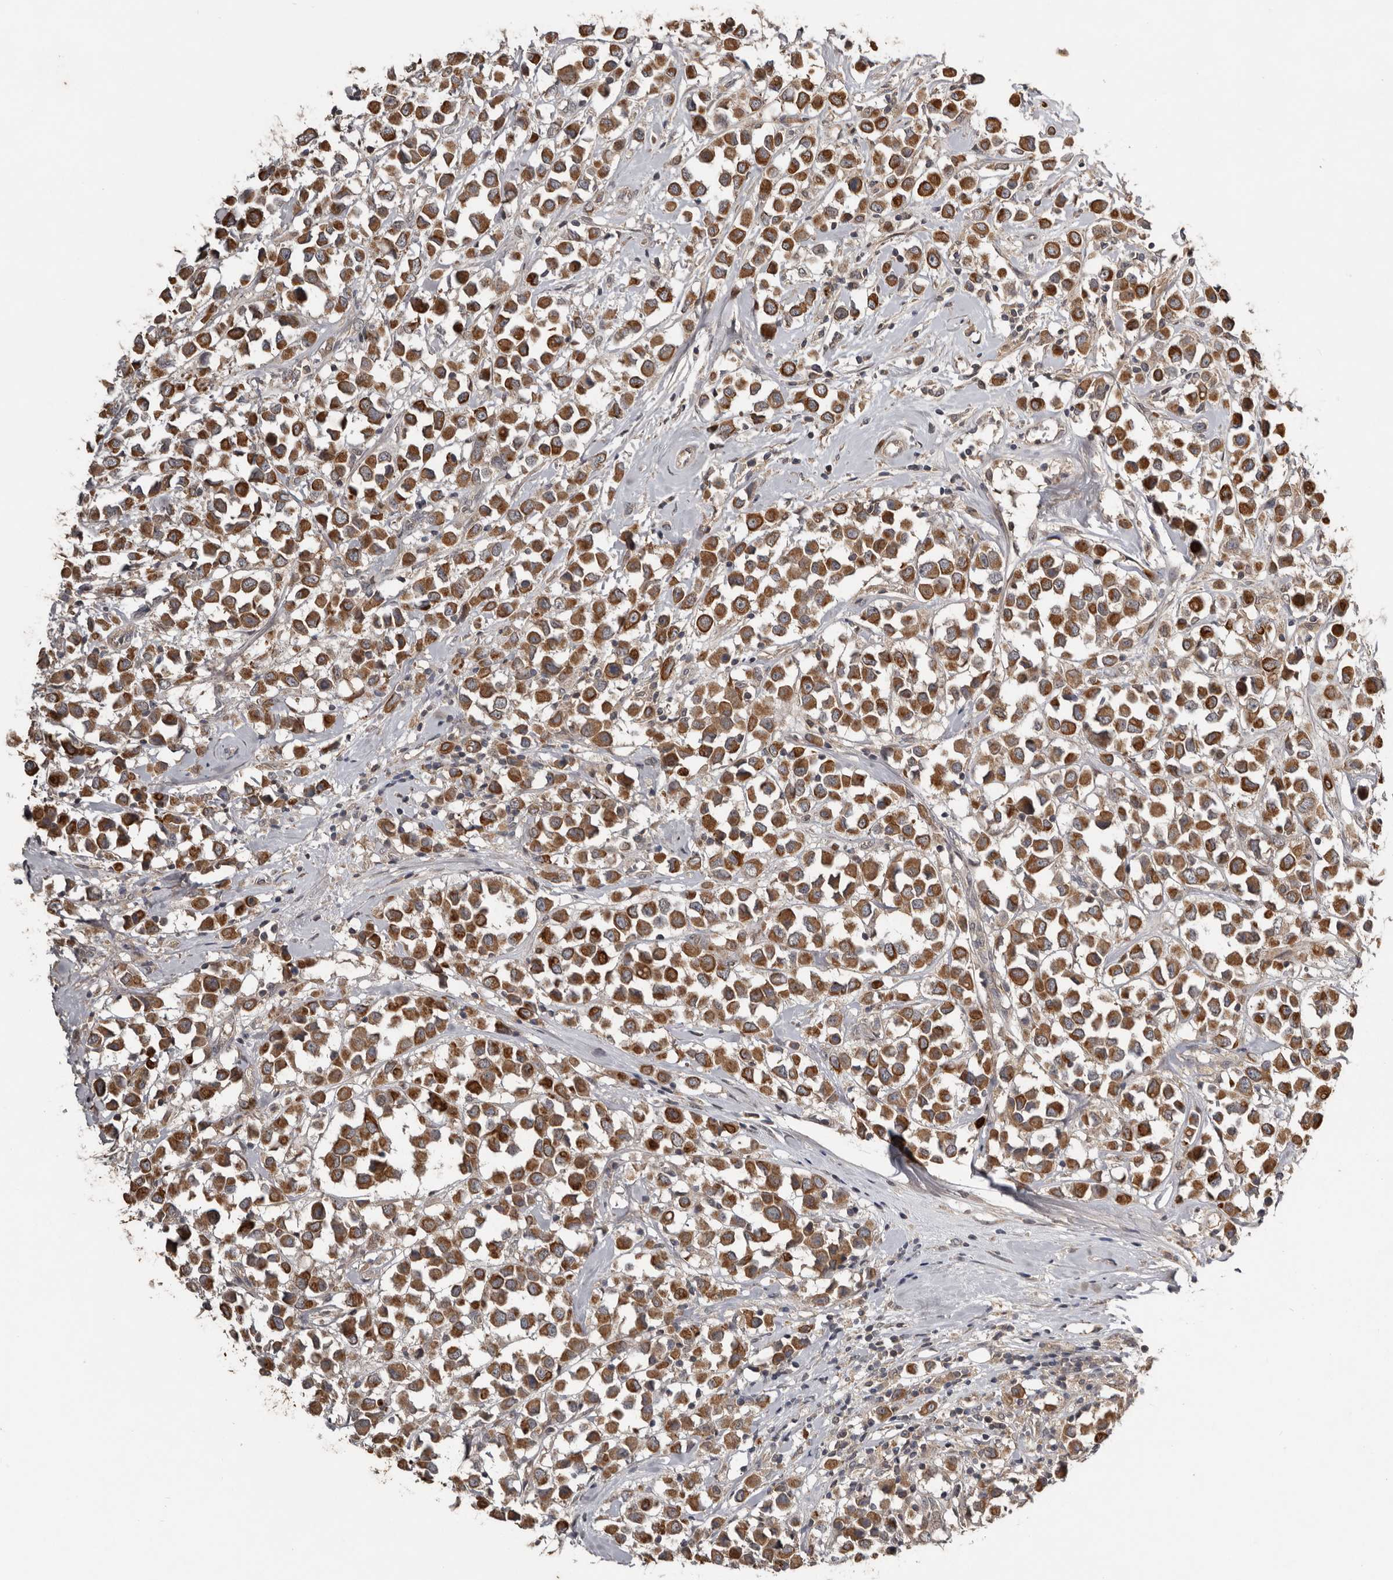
{"staining": {"intensity": "strong", "quantity": ">75%", "location": "cytoplasmic/membranous"}, "tissue": "breast cancer", "cell_type": "Tumor cells", "image_type": "cancer", "snomed": [{"axis": "morphology", "description": "Duct carcinoma"}, {"axis": "topography", "description": "Breast"}], "caption": "Tumor cells demonstrate strong cytoplasmic/membranous positivity in about >75% of cells in breast cancer.", "gene": "NMUR1", "patient": {"sex": "female", "age": 61}}